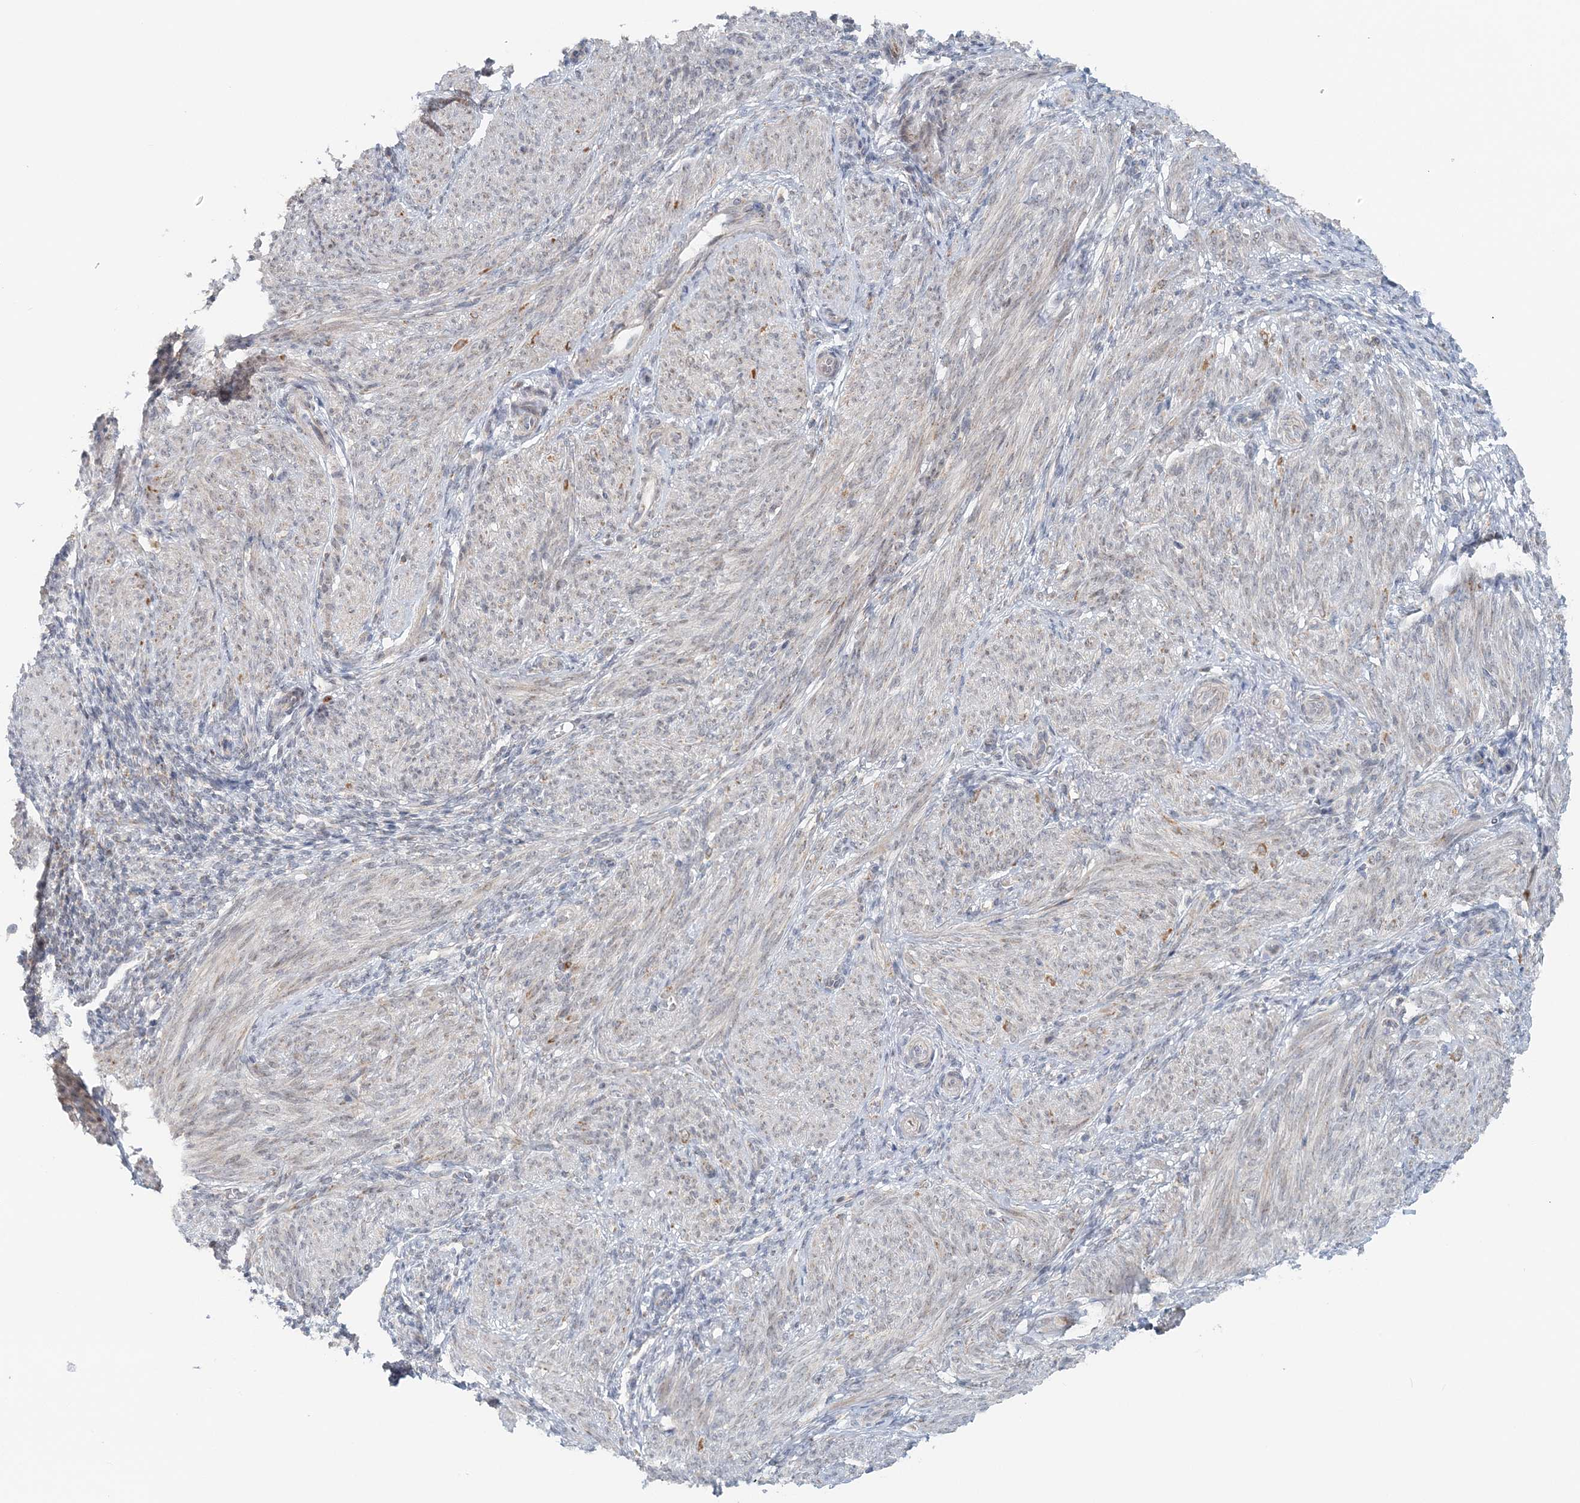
{"staining": {"intensity": "weak", "quantity": "25%-75%", "location": "cytoplasmic/membranous"}, "tissue": "smooth muscle", "cell_type": "Smooth muscle cells", "image_type": "normal", "snomed": [{"axis": "morphology", "description": "Normal tissue, NOS"}, {"axis": "topography", "description": "Smooth muscle"}], "caption": "Smooth muscle cells exhibit weak cytoplasmic/membranous staining in approximately 25%-75% of cells in unremarkable smooth muscle. Ihc stains the protein of interest in brown and the nuclei are stained blue.", "gene": "RNF150", "patient": {"sex": "female", "age": 39}}